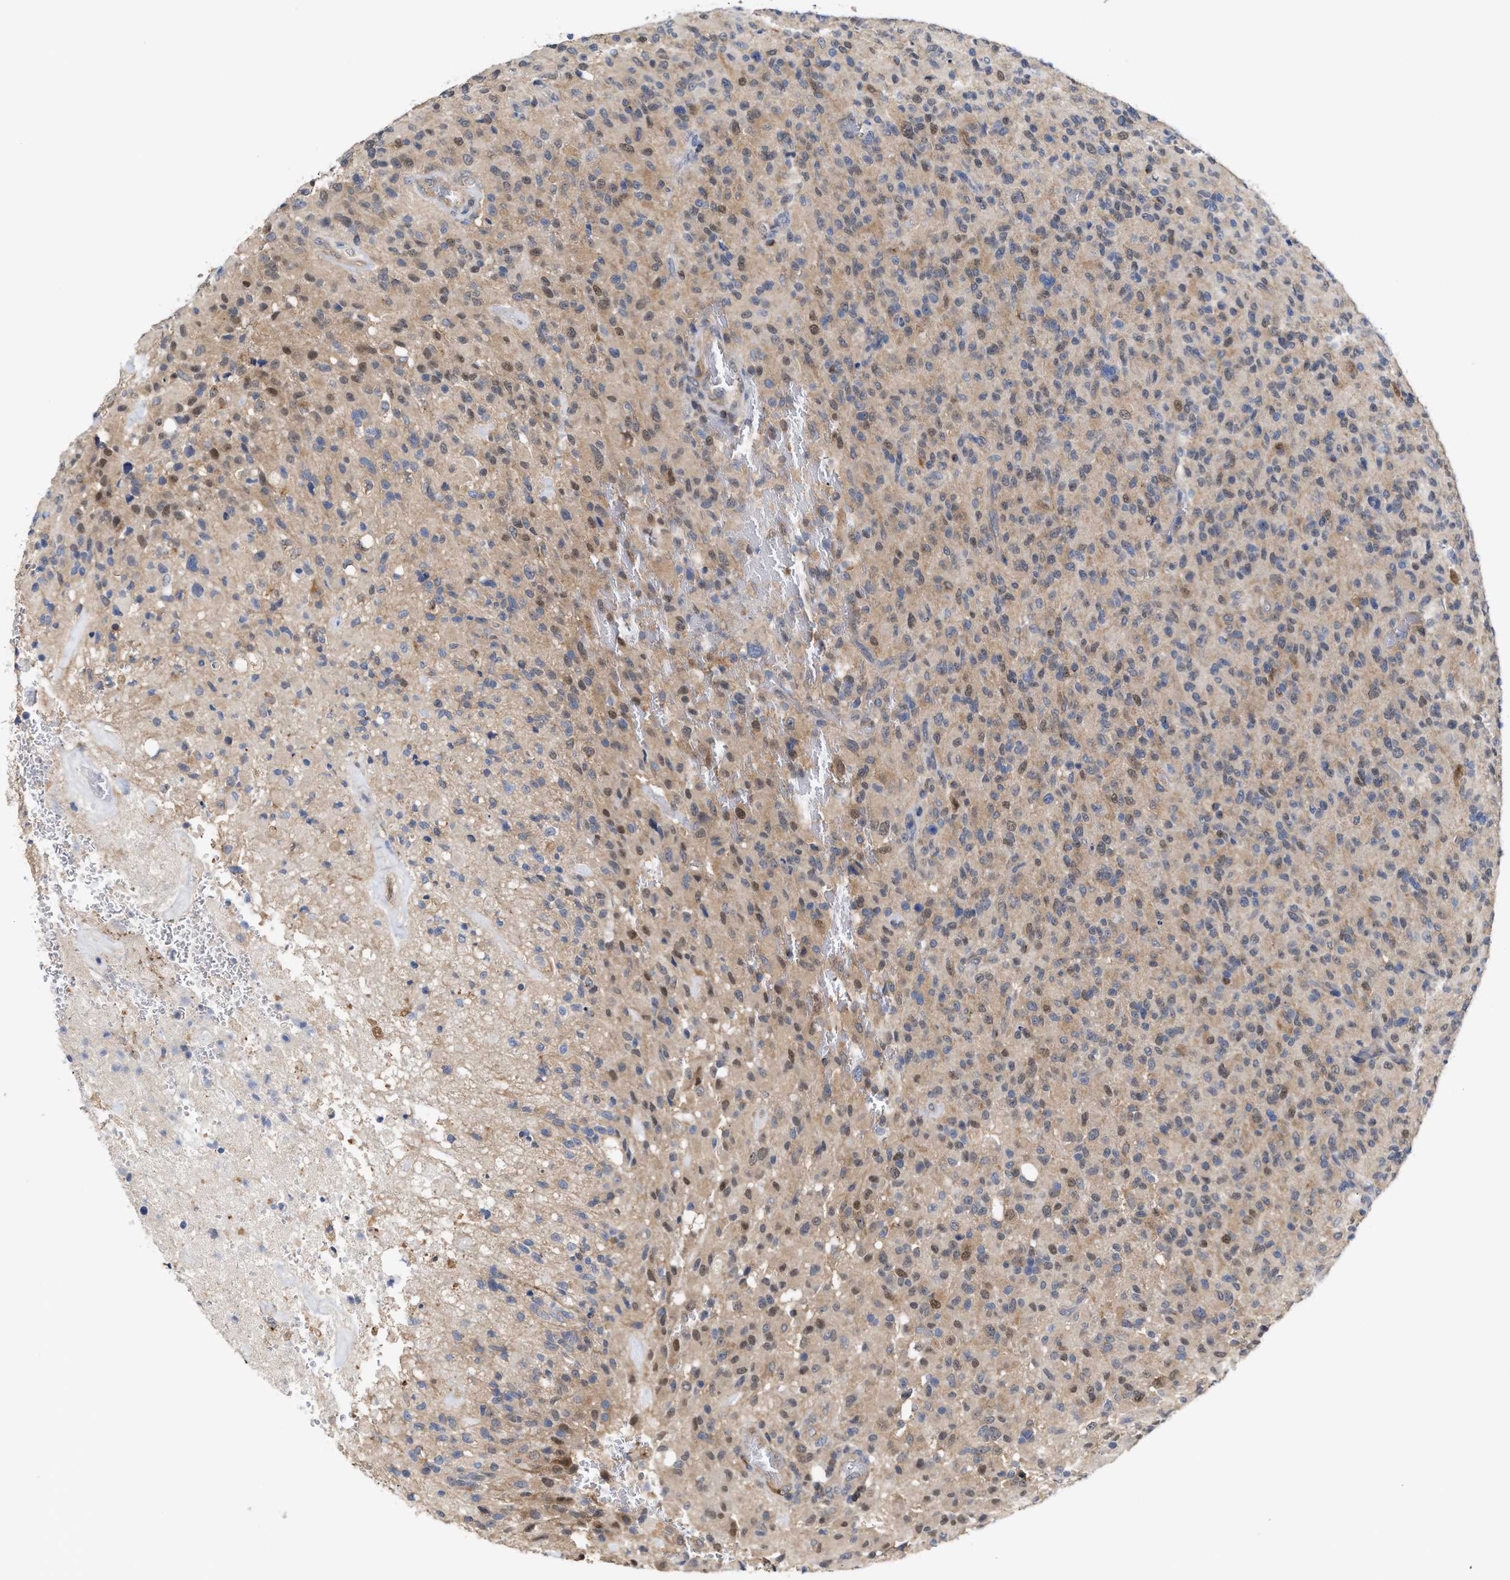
{"staining": {"intensity": "weak", "quantity": "25%-75%", "location": "cytoplasmic/membranous,nuclear"}, "tissue": "glioma", "cell_type": "Tumor cells", "image_type": "cancer", "snomed": [{"axis": "morphology", "description": "Glioma, malignant, High grade"}, {"axis": "topography", "description": "Brain"}], "caption": "Brown immunohistochemical staining in glioma exhibits weak cytoplasmic/membranous and nuclear expression in approximately 25%-75% of tumor cells. Immunohistochemistry stains the protein in brown and the nuclei are stained blue.", "gene": "BBLN", "patient": {"sex": "male", "age": 71}}